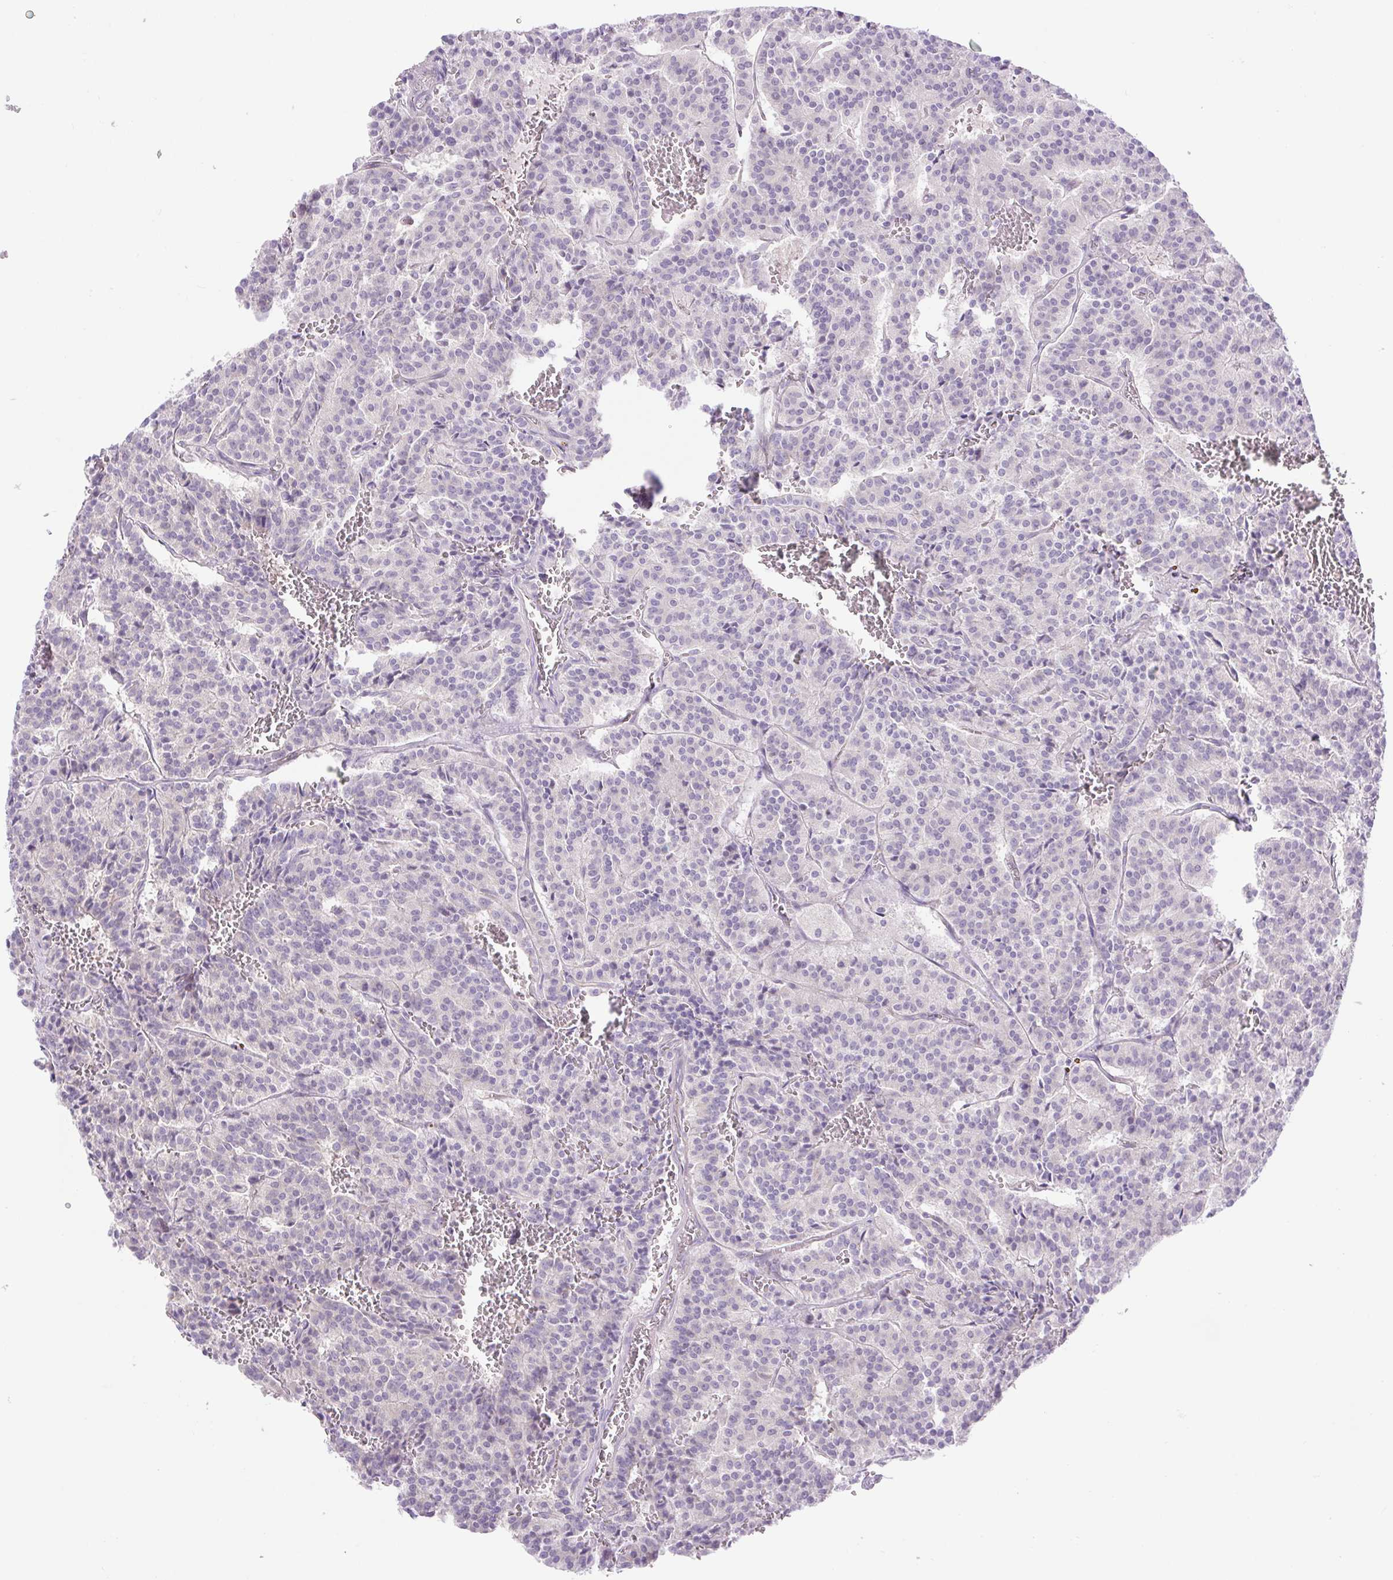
{"staining": {"intensity": "negative", "quantity": "none", "location": "none"}, "tissue": "carcinoid", "cell_type": "Tumor cells", "image_type": "cancer", "snomed": [{"axis": "morphology", "description": "Carcinoid, malignant, NOS"}, {"axis": "topography", "description": "Lung"}], "caption": "High magnification brightfield microscopy of carcinoid stained with DAB (brown) and counterstained with hematoxylin (blue): tumor cells show no significant staining.", "gene": "FAM177B", "patient": {"sex": "male", "age": 70}}